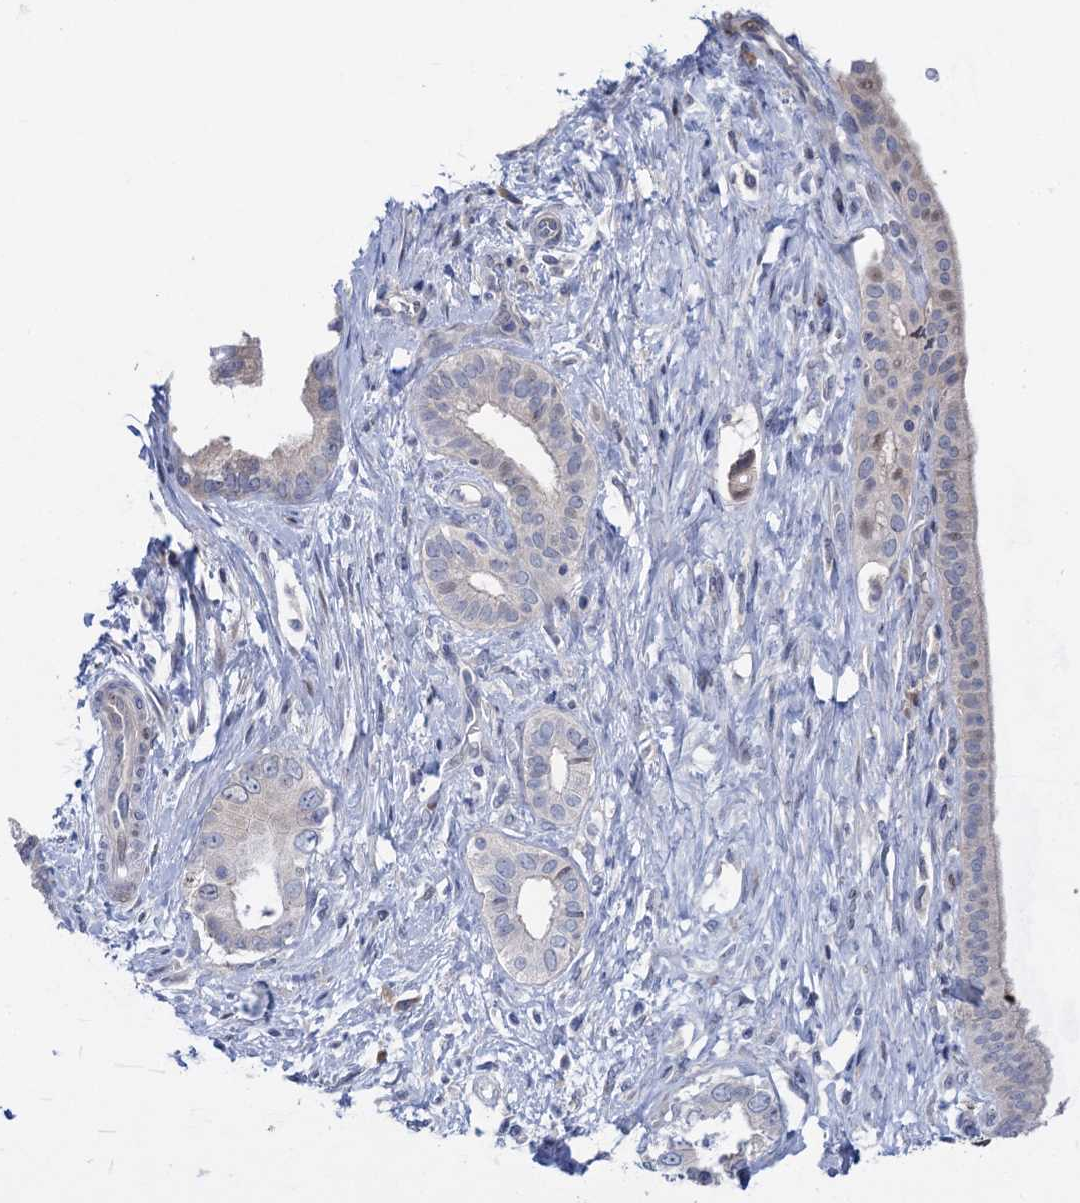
{"staining": {"intensity": "negative", "quantity": "none", "location": "none"}, "tissue": "pancreatic cancer", "cell_type": "Tumor cells", "image_type": "cancer", "snomed": [{"axis": "morphology", "description": "Adenocarcinoma, NOS"}, {"axis": "topography", "description": "Pancreas"}], "caption": "Protein analysis of adenocarcinoma (pancreatic) displays no significant staining in tumor cells.", "gene": "QPCTL", "patient": {"sex": "female", "age": 55}}